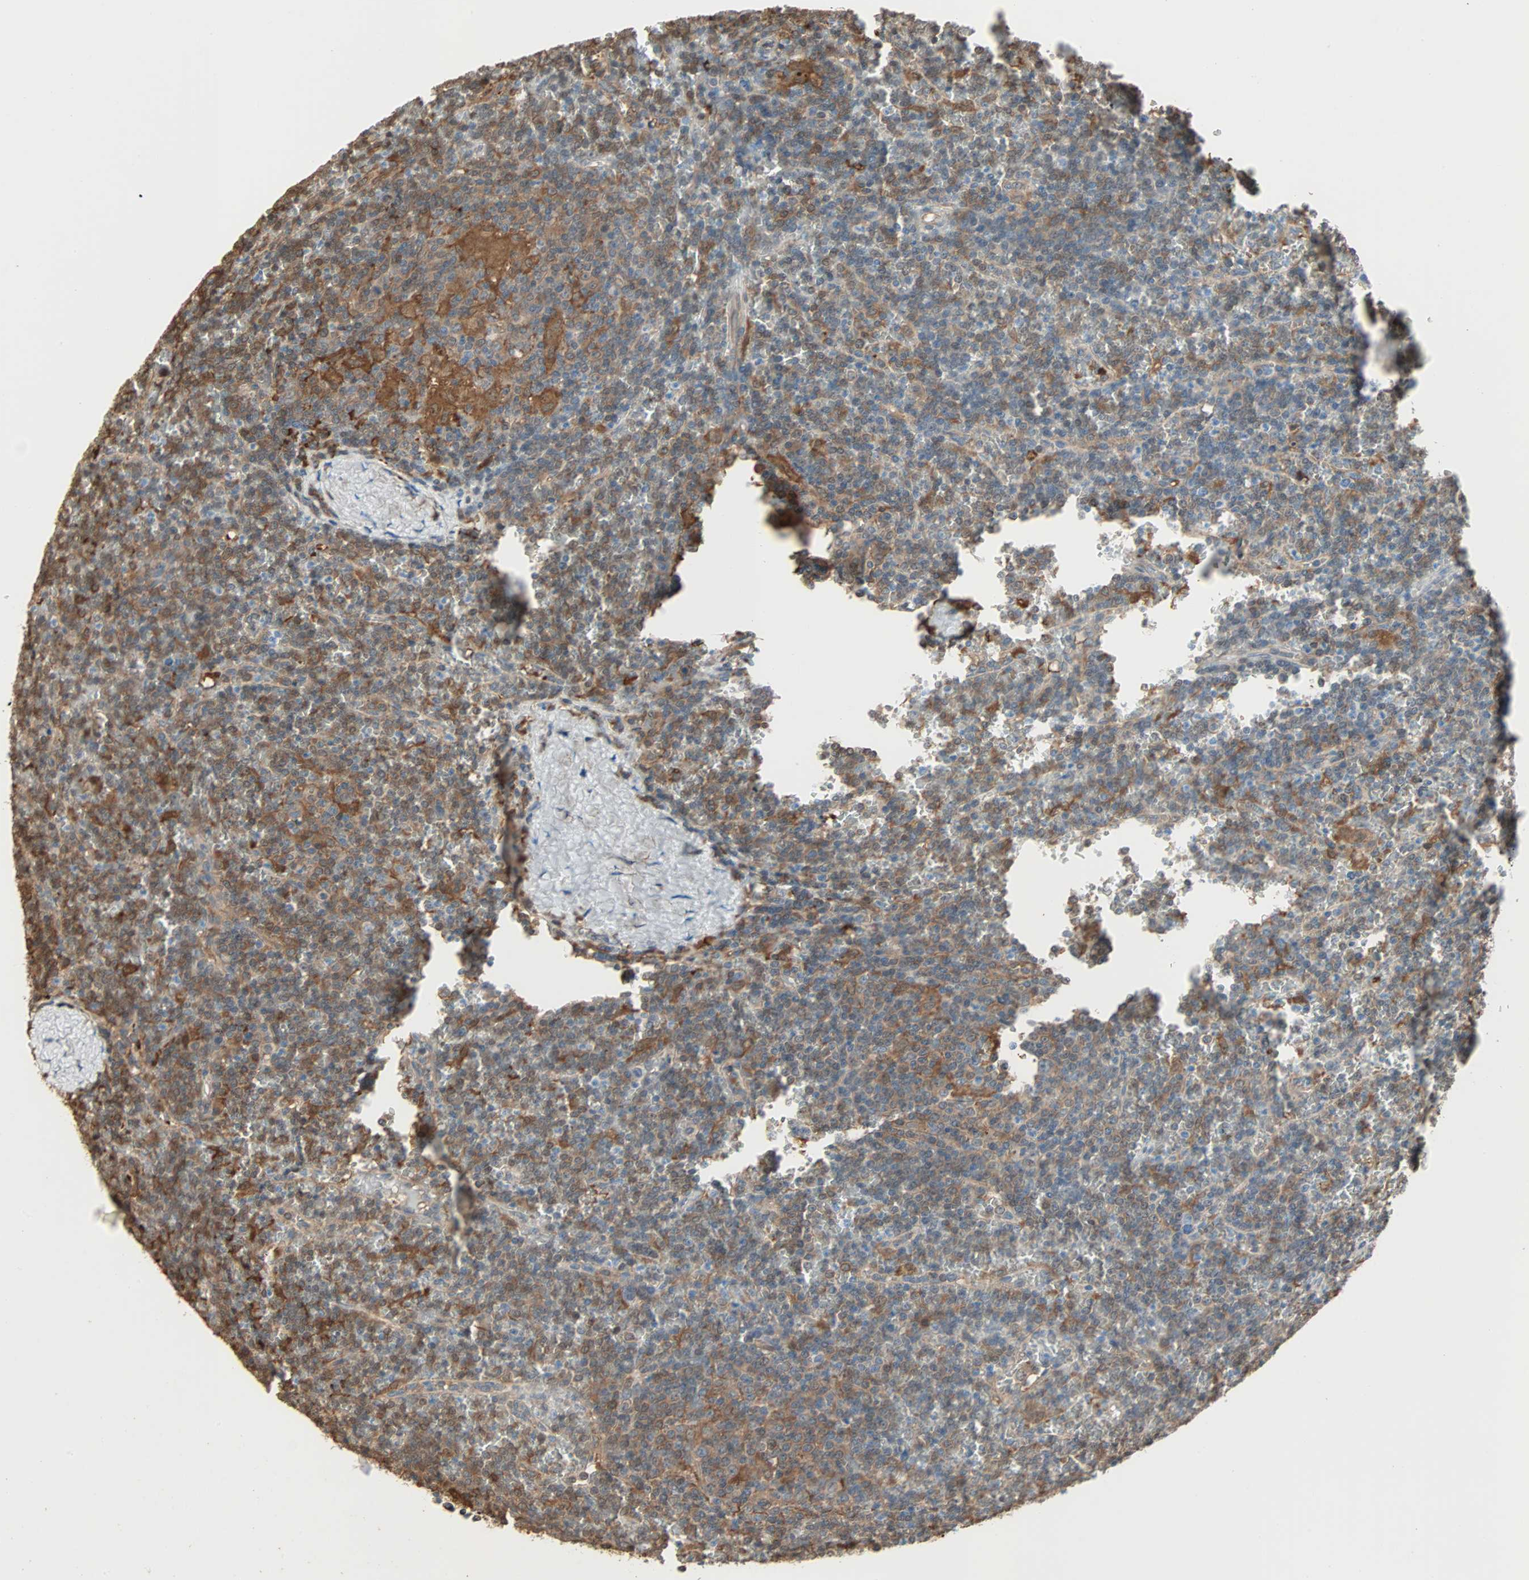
{"staining": {"intensity": "moderate", "quantity": "25%-75%", "location": "cytoplasmic/membranous"}, "tissue": "lymphoma", "cell_type": "Tumor cells", "image_type": "cancer", "snomed": [{"axis": "morphology", "description": "Malignant lymphoma, non-Hodgkin's type, Low grade"}, {"axis": "topography", "description": "Spleen"}], "caption": "About 25%-75% of tumor cells in human malignant lymphoma, non-Hodgkin's type (low-grade) show moderate cytoplasmic/membranous protein expression as visualized by brown immunohistochemical staining.", "gene": "PRDX1", "patient": {"sex": "female", "age": 19}}